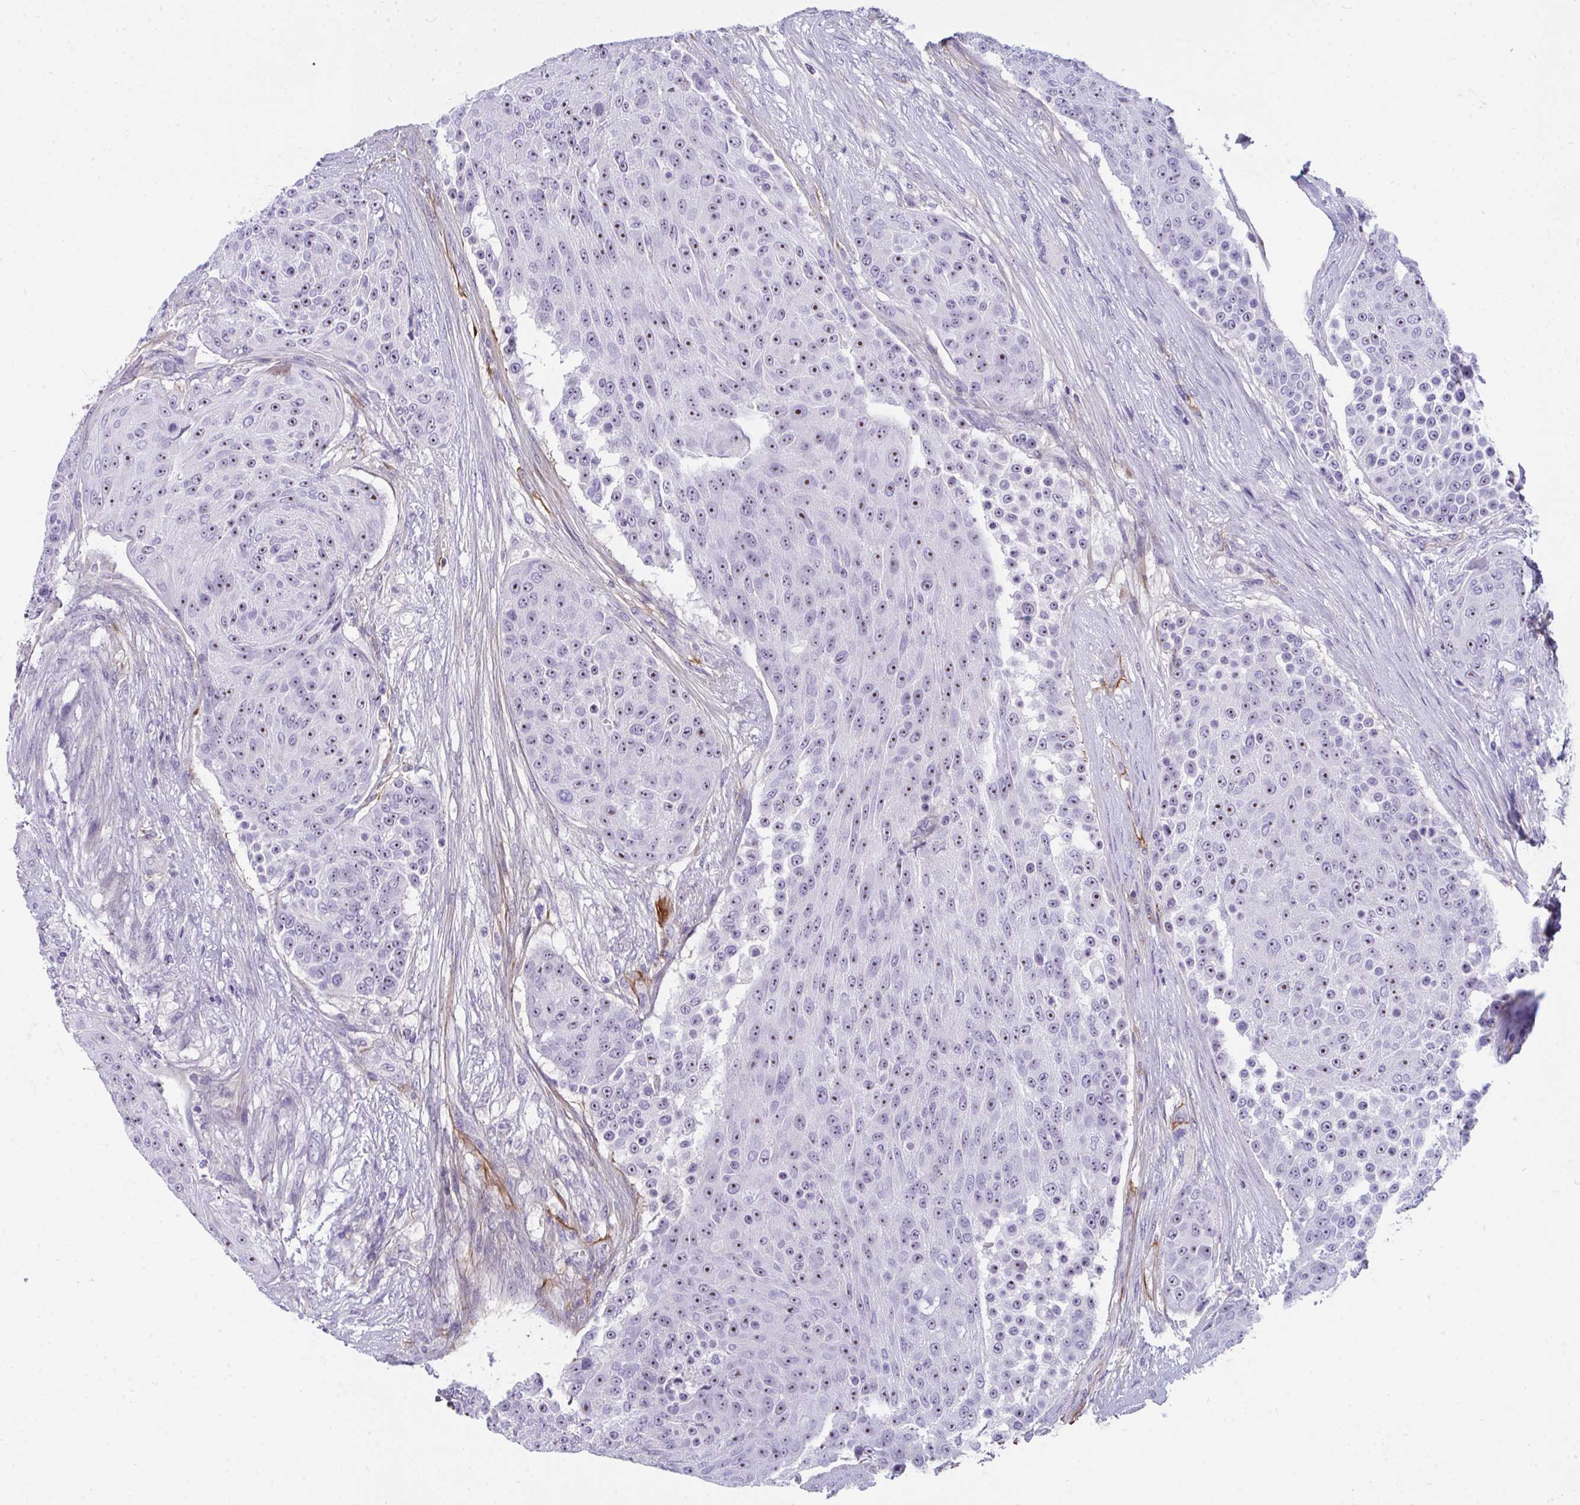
{"staining": {"intensity": "moderate", "quantity": "25%-75%", "location": "nuclear"}, "tissue": "urothelial cancer", "cell_type": "Tumor cells", "image_type": "cancer", "snomed": [{"axis": "morphology", "description": "Urothelial carcinoma, High grade"}, {"axis": "topography", "description": "Urinary bladder"}], "caption": "Urothelial cancer tissue demonstrates moderate nuclear staining in approximately 25%-75% of tumor cells", "gene": "LHFPL6", "patient": {"sex": "female", "age": 63}}